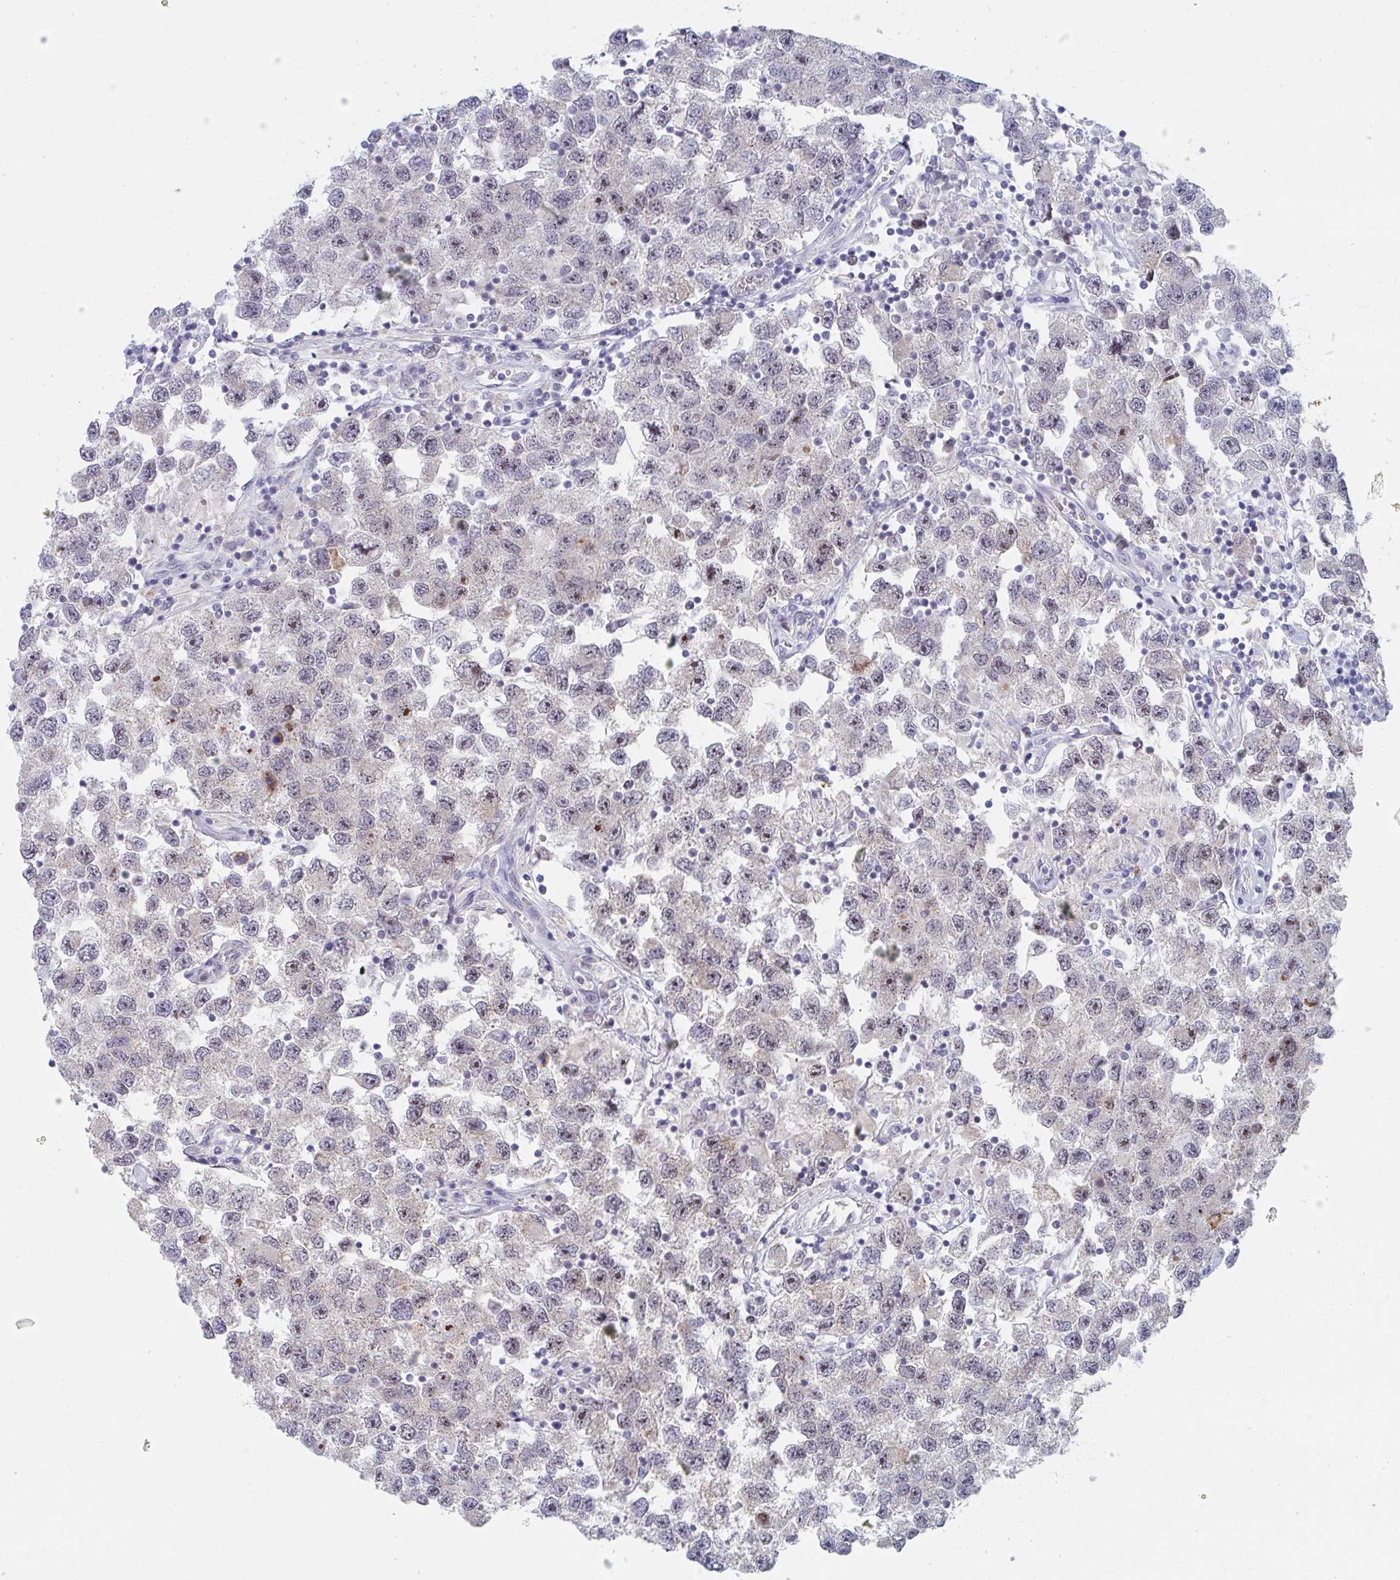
{"staining": {"intensity": "moderate", "quantity": "<25%", "location": "nuclear"}, "tissue": "testis cancer", "cell_type": "Tumor cells", "image_type": "cancer", "snomed": [{"axis": "morphology", "description": "Seminoma, NOS"}, {"axis": "topography", "description": "Testis"}], "caption": "Protein expression analysis of testis cancer (seminoma) demonstrates moderate nuclear positivity in about <25% of tumor cells.", "gene": "CENPT", "patient": {"sex": "male", "age": 26}}